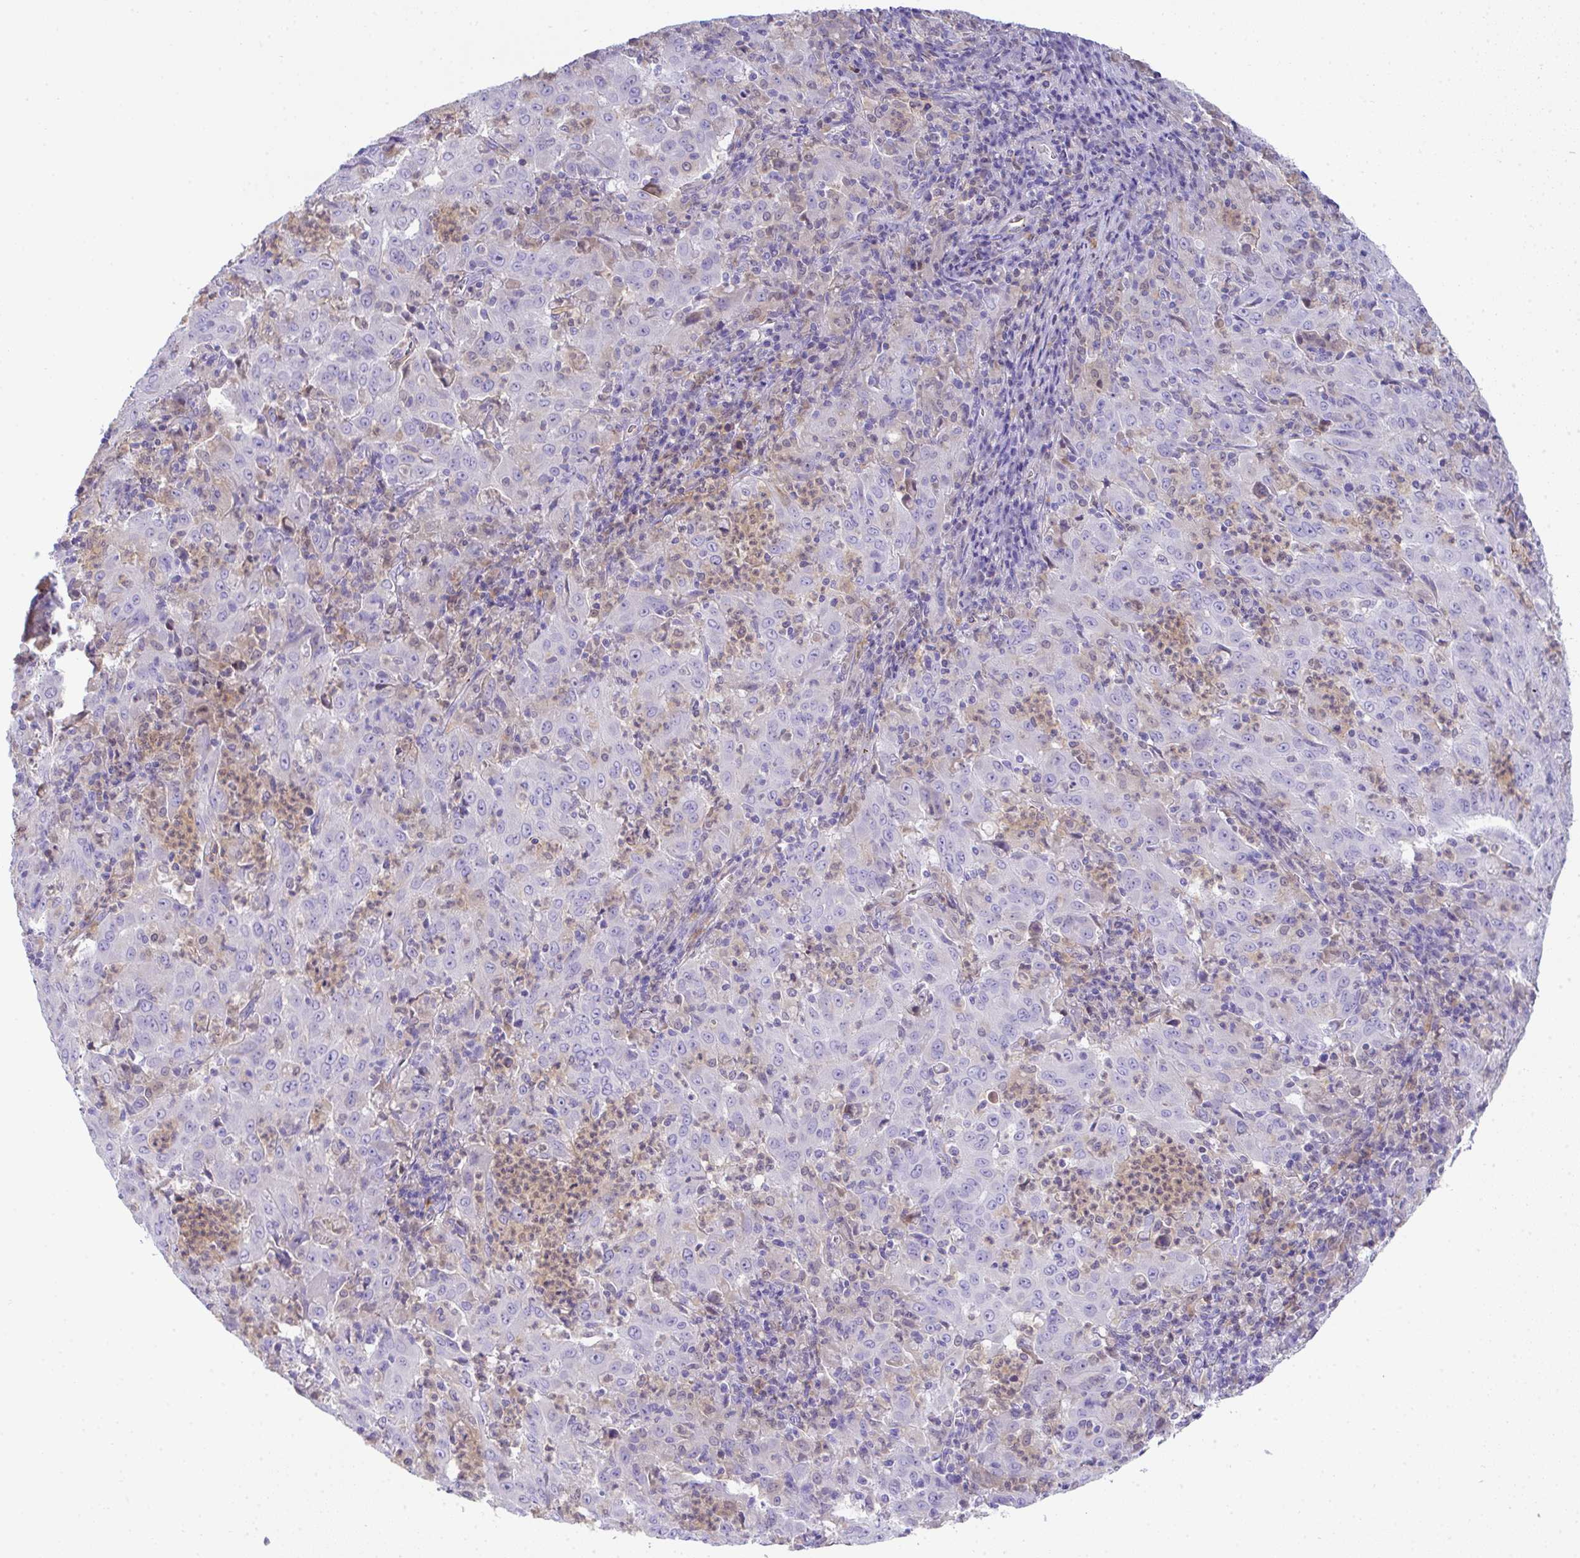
{"staining": {"intensity": "negative", "quantity": "none", "location": "none"}, "tissue": "pancreatic cancer", "cell_type": "Tumor cells", "image_type": "cancer", "snomed": [{"axis": "morphology", "description": "Adenocarcinoma, NOS"}, {"axis": "topography", "description": "Pancreas"}], "caption": "Tumor cells show no significant protein positivity in adenocarcinoma (pancreatic).", "gene": "TNFAIP8", "patient": {"sex": "male", "age": 63}}